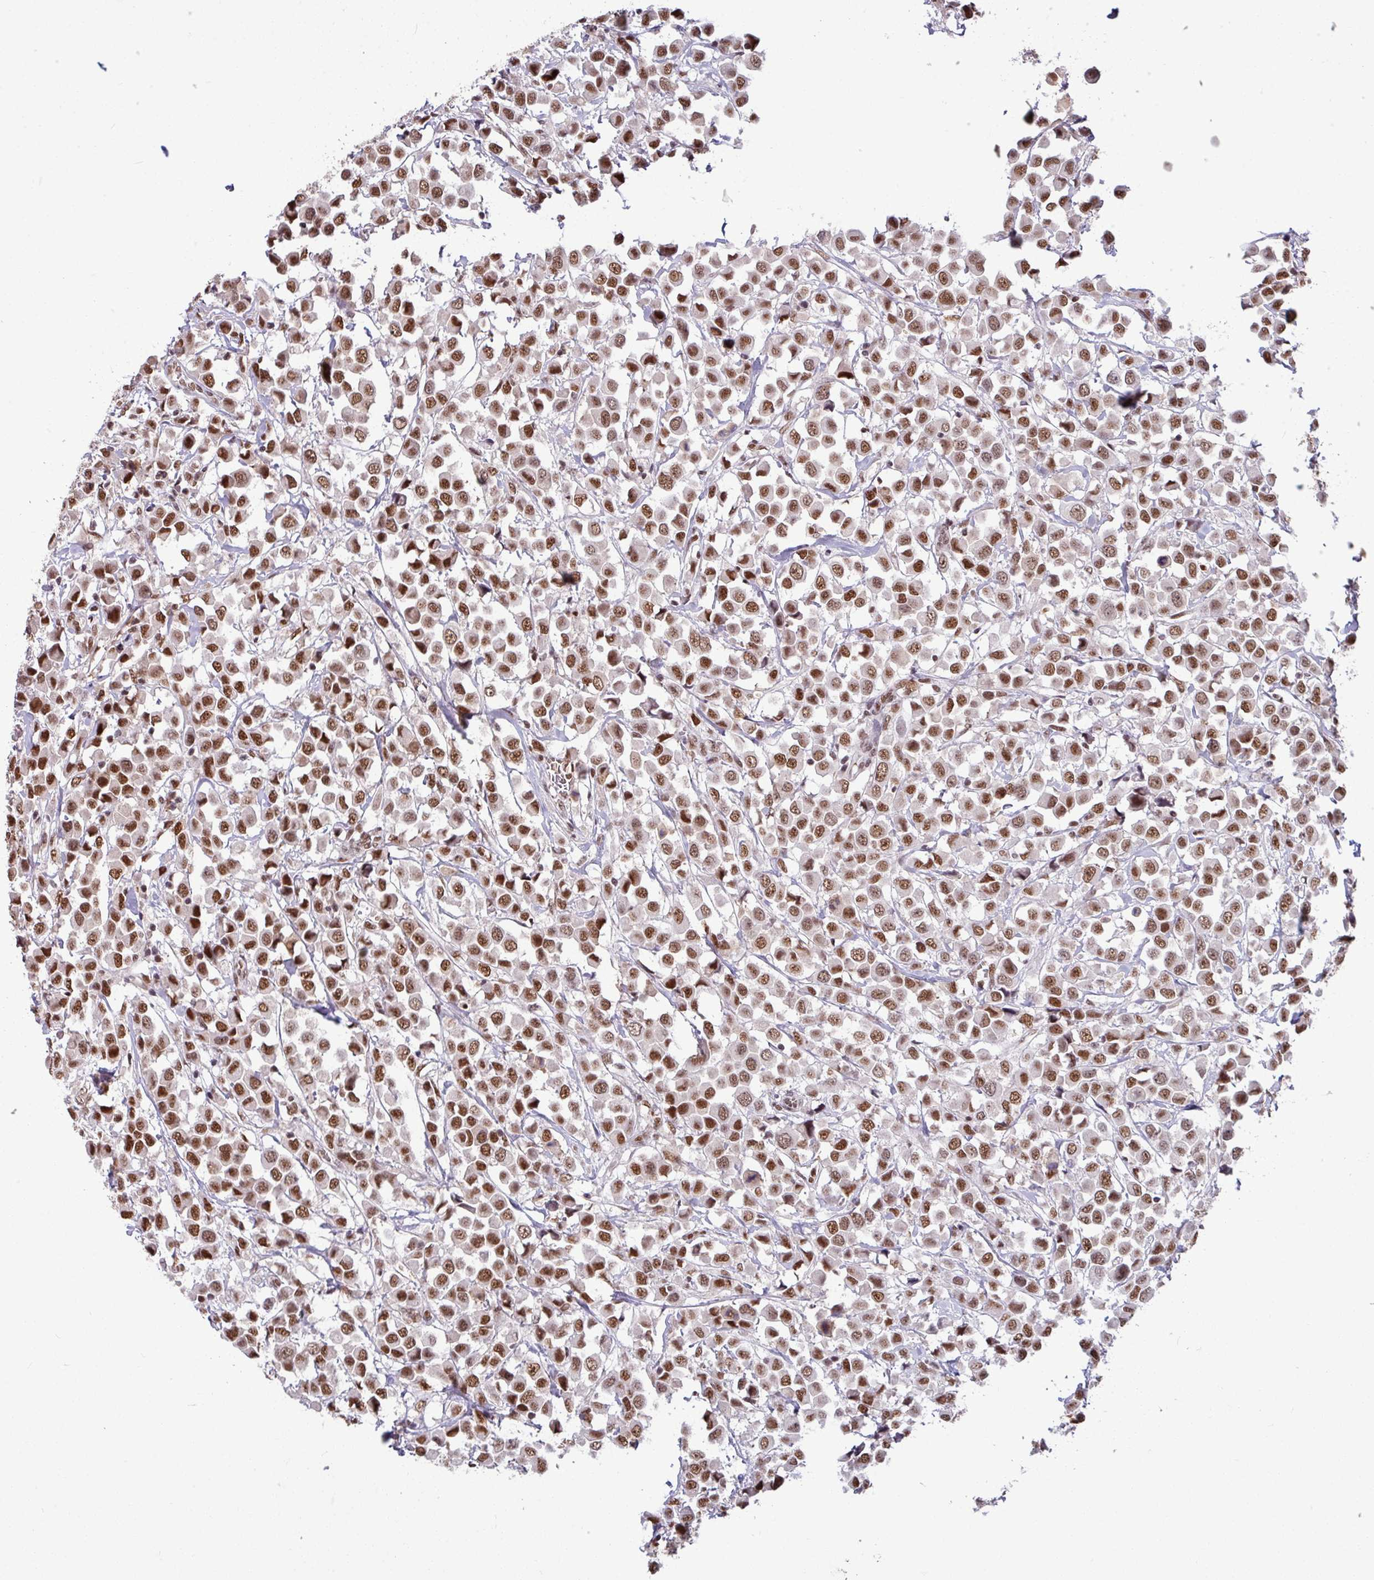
{"staining": {"intensity": "moderate", "quantity": ">75%", "location": "nuclear"}, "tissue": "breast cancer", "cell_type": "Tumor cells", "image_type": "cancer", "snomed": [{"axis": "morphology", "description": "Duct carcinoma"}, {"axis": "topography", "description": "Breast"}], "caption": "The photomicrograph displays staining of breast cancer (intraductal carcinoma), revealing moderate nuclear protein staining (brown color) within tumor cells.", "gene": "TDG", "patient": {"sex": "female", "age": 61}}